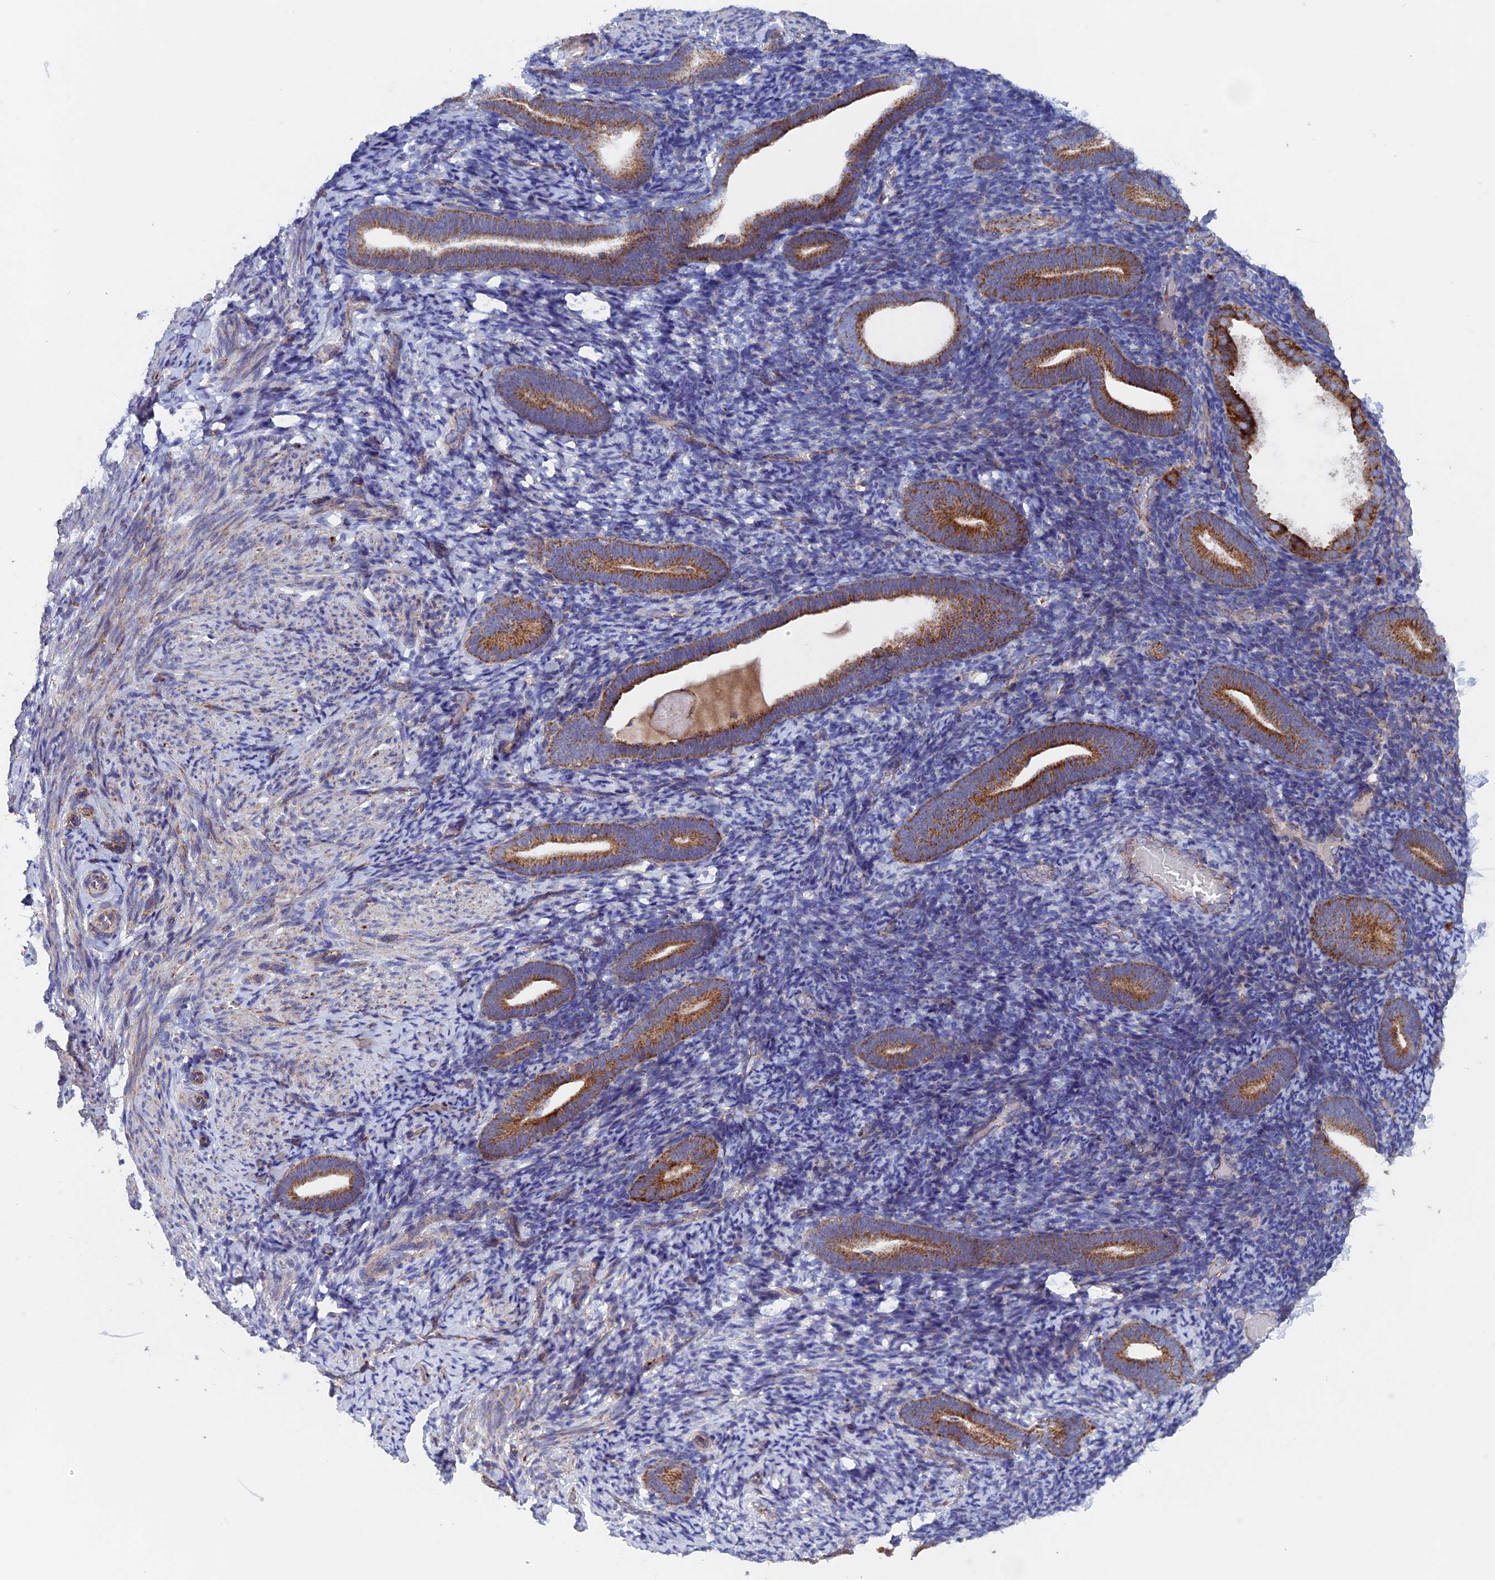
{"staining": {"intensity": "weak", "quantity": "<25%", "location": "cytoplasmic/membranous"}, "tissue": "endometrium", "cell_type": "Cells in endometrial stroma", "image_type": "normal", "snomed": [{"axis": "morphology", "description": "Normal tissue, NOS"}, {"axis": "topography", "description": "Endometrium"}], "caption": "A micrograph of human endometrium is negative for staining in cells in endometrial stroma. (DAB (3,3'-diaminobenzidine) IHC, high magnification).", "gene": "MRPL1", "patient": {"sex": "female", "age": 51}}